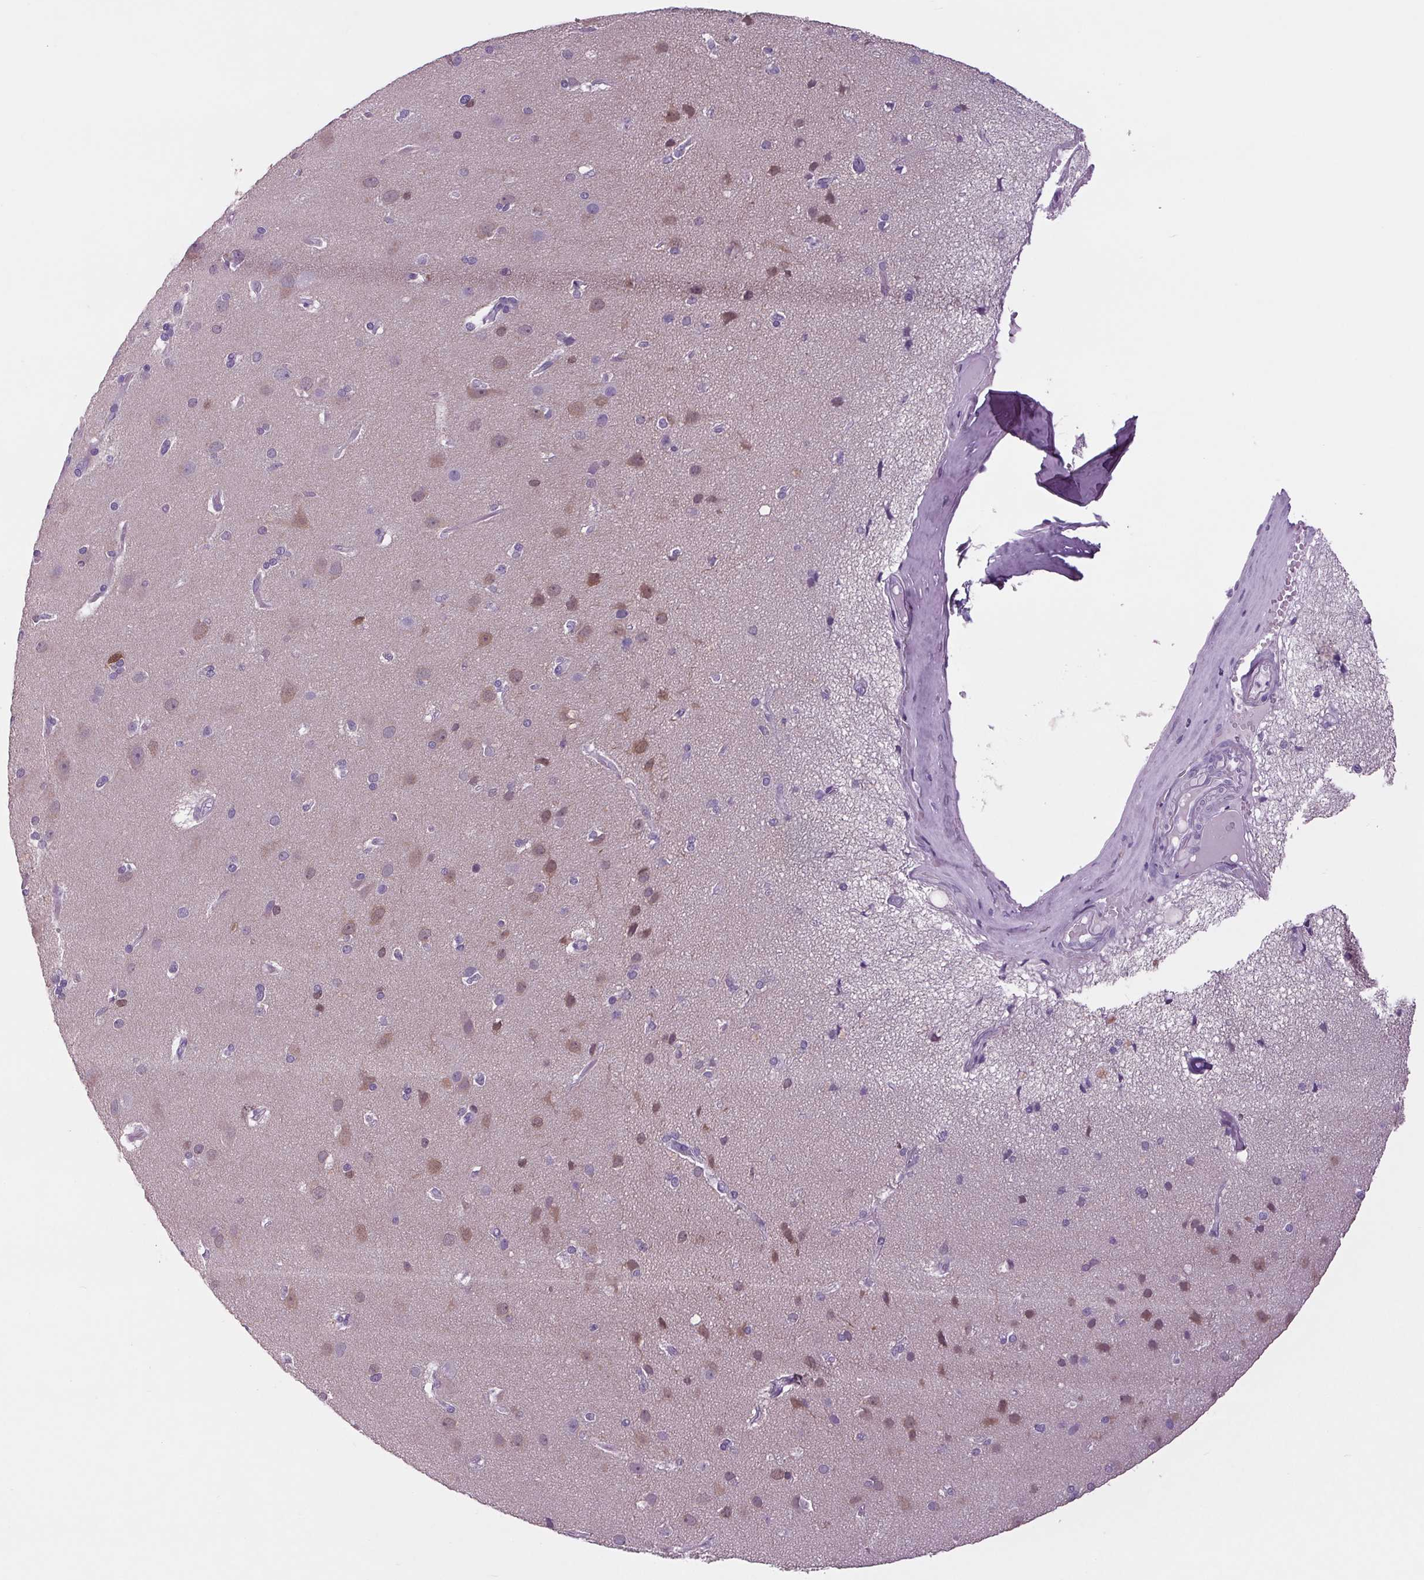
{"staining": {"intensity": "negative", "quantity": "none", "location": "none"}, "tissue": "cerebral cortex", "cell_type": "Endothelial cells", "image_type": "normal", "snomed": [{"axis": "morphology", "description": "Normal tissue, NOS"}, {"axis": "morphology", "description": "Glioma, malignant, High grade"}, {"axis": "topography", "description": "Cerebral cortex"}], "caption": "This is an IHC histopathology image of unremarkable human cerebral cortex. There is no positivity in endothelial cells.", "gene": "PPP1R1A", "patient": {"sex": "male", "age": 71}}